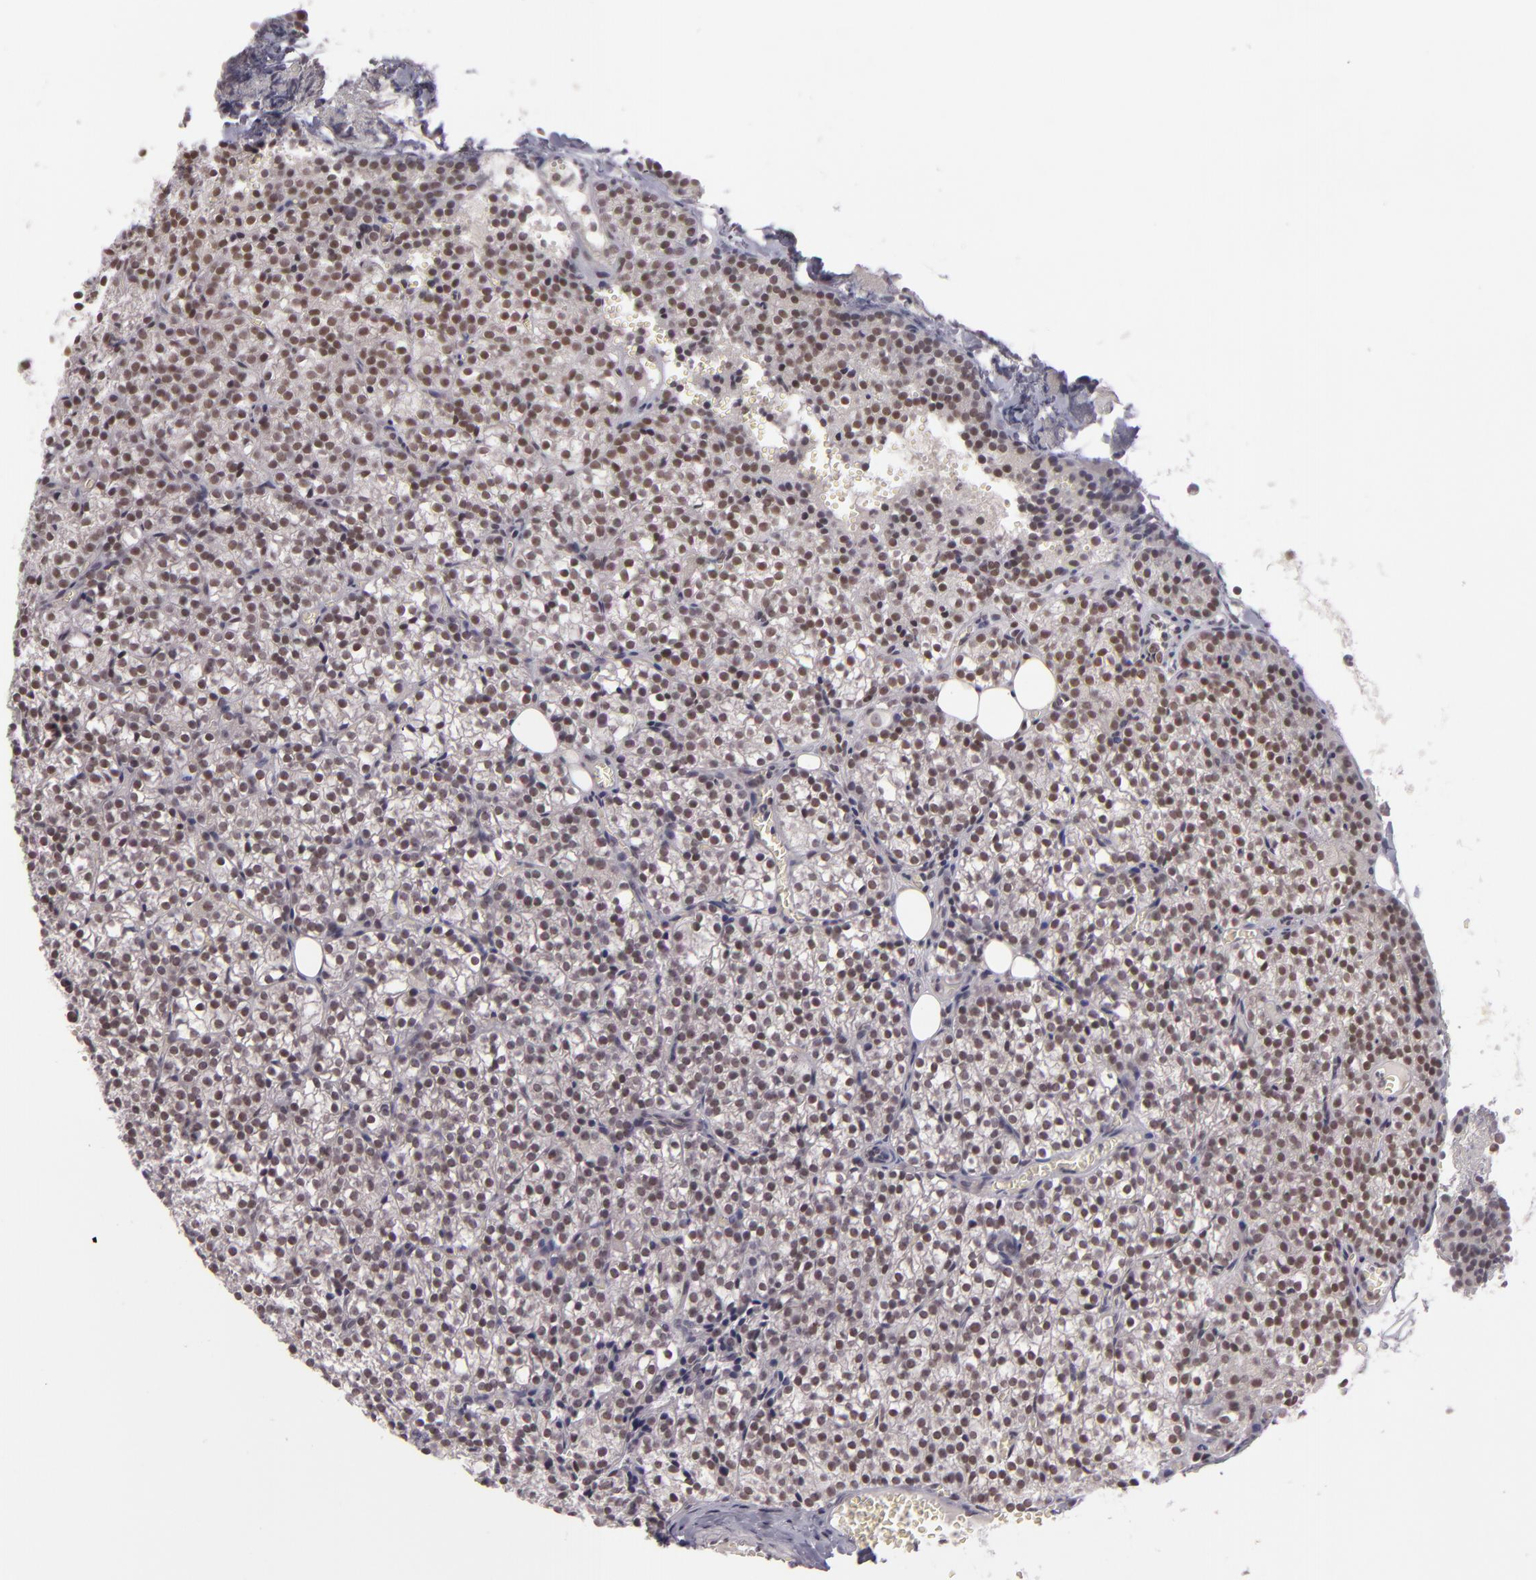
{"staining": {"intensity": "weak", "quantity": "25%-75%", "location": "nuclear"}, "tissue": "parathyroid gland", "cell_type": "Glandular cells", "image_type": "normal", "snomed": [{"axis": "morphology", "description": "Normal tissue, NOS"}, {"axis": "topography", "description": "Parathyroid gland"}], "caption": "IHC photomicrograph of normal parathyroid gland: parathyroid gland stained using IHC reveals low levels of weak protein expression localized specifically in the nuclear of glandular cells, appearing as a nuclear brown color.", "gene": "ZFX", "patient": {"sex": "female", "age": 17}}